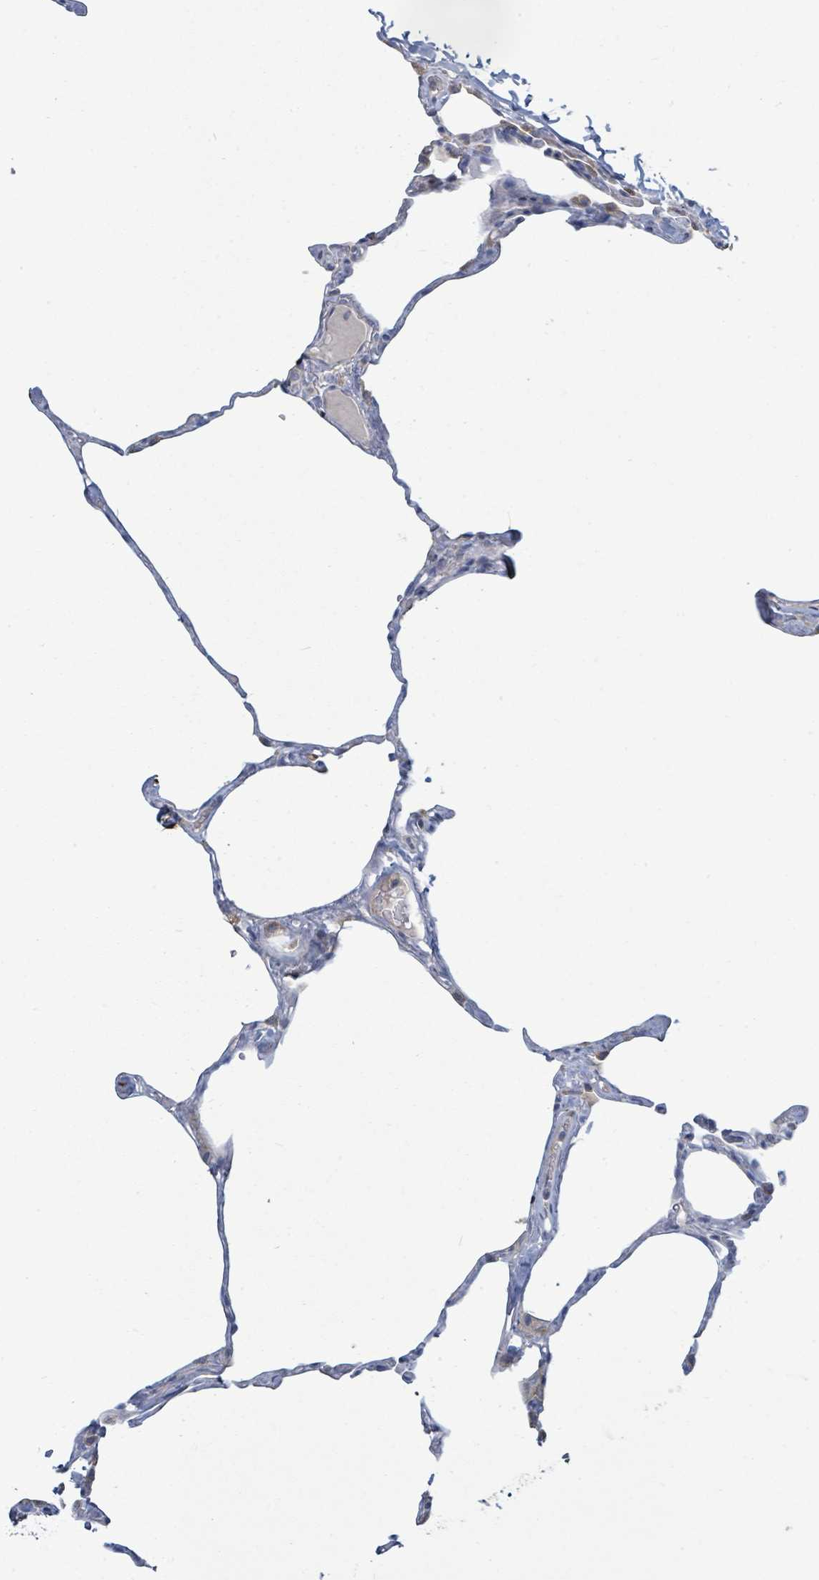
{"staining": {"intensity": "negative", "quantity": "none", "location": "none"}, "tissue": "lung", "cell_type": "Alveolar cells", "image_type": "normal", "snomed": [{"axis": "morphology", "description": "Normal tissue, NOS"}, {"axis": "topography", "description": "Lung"}], "caption": "Alveolar cells show no significant protein staining in benign lung.", "gene": "SIRPB1", "patient": {"sex": "male", "age": 65}}